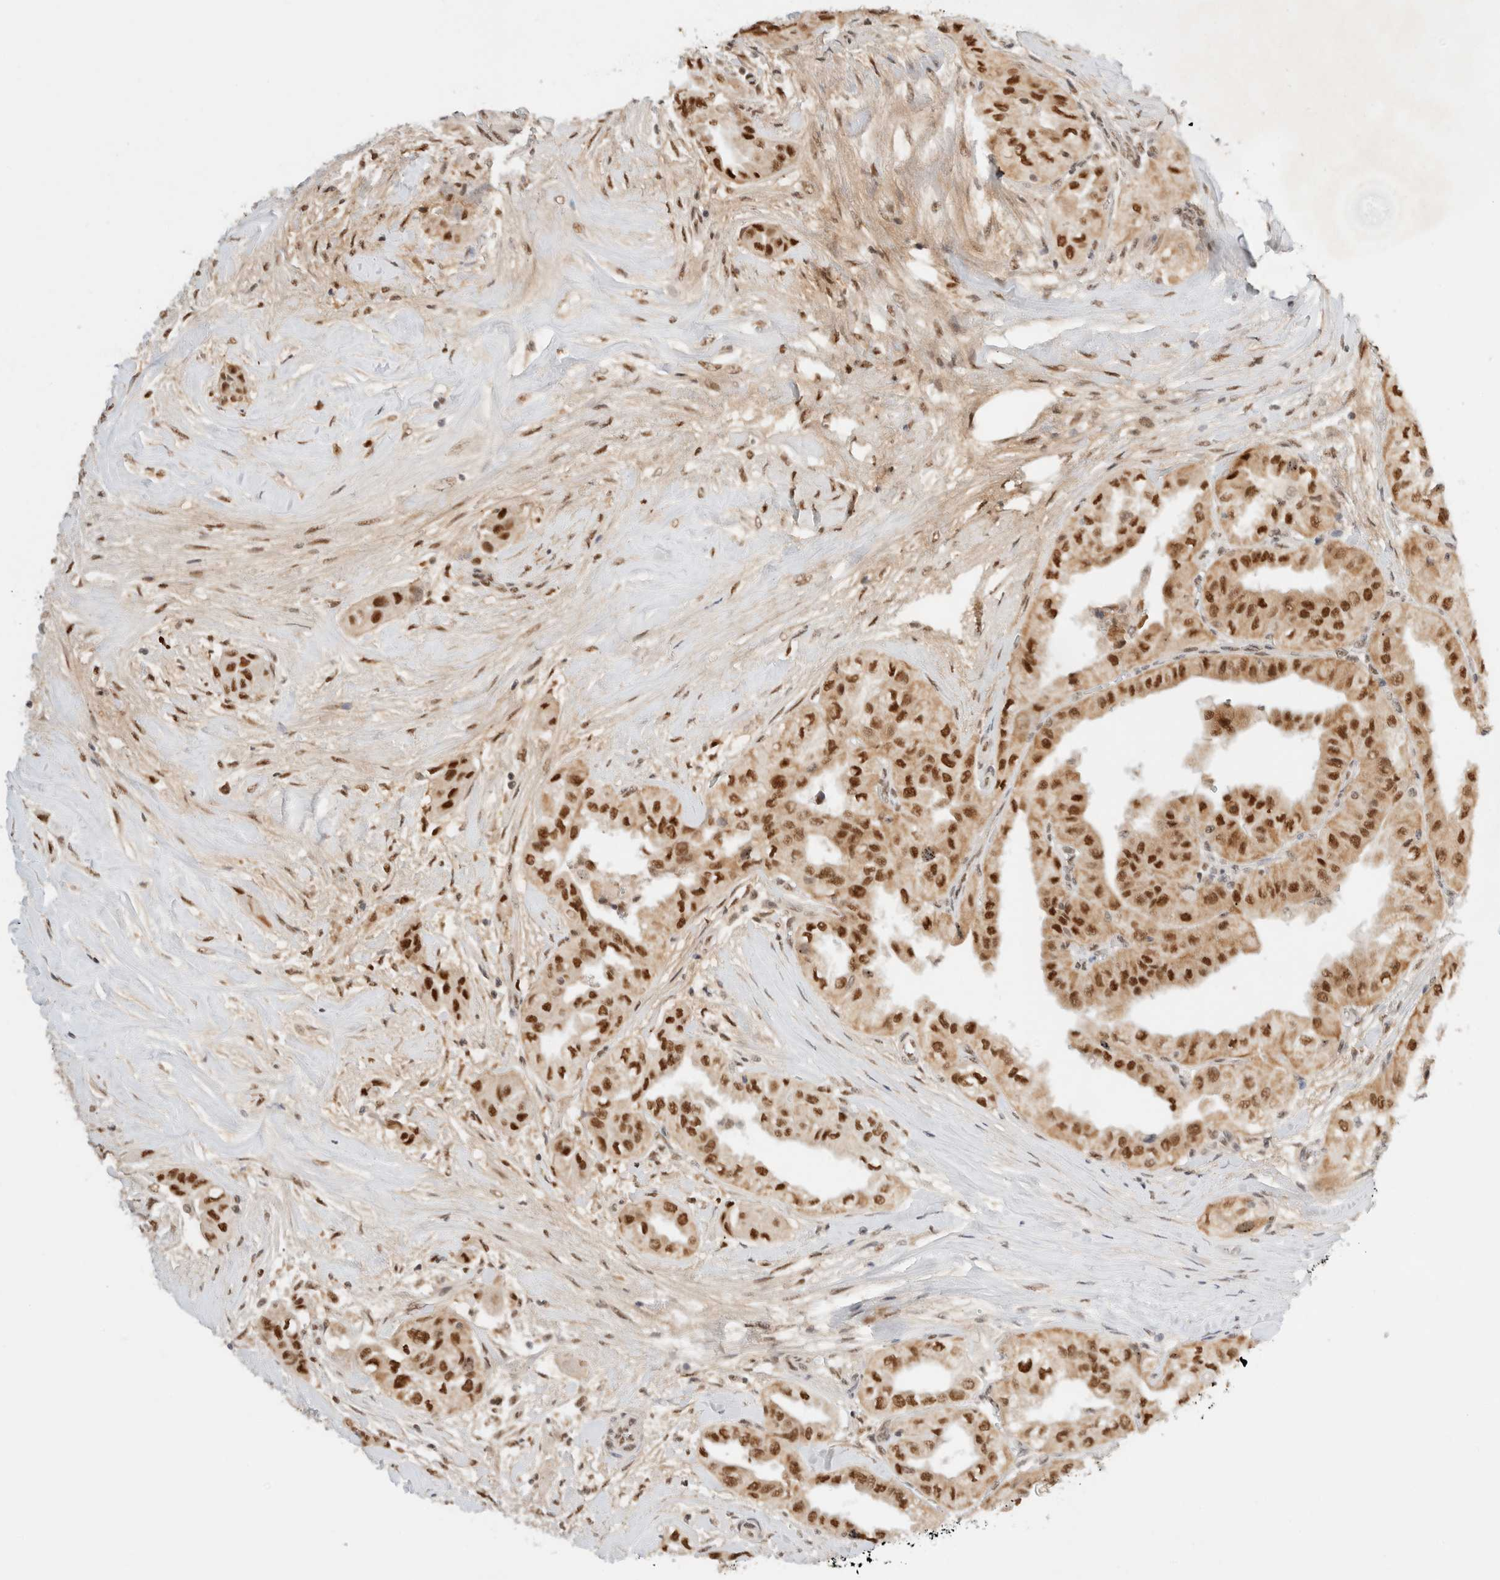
{"staining": {"intensity": "strong", "quantity": ">75%", "location": "nuclear"}, "tissue": "thyroid cancer", "cell_type": "Tumor cells", "image_type": "cancer", "snomed": [{"axis": "morphology", "description": "Papillary adenocarcinoma, NOS"}, {"axis": "topography", "description": "Thyroid gland"}], "caption": "High-magnification brightfield microscopy of papillary adenocarcinoma (thyroid) stained with DAB (brown) and counterstained with hematoxylin (blue). tumor cells exhibit strong nuclear positivity is present in approximately>75% of cells.", "gene": "GTF2I", "patient": {"sex": "female", "age": 59}}